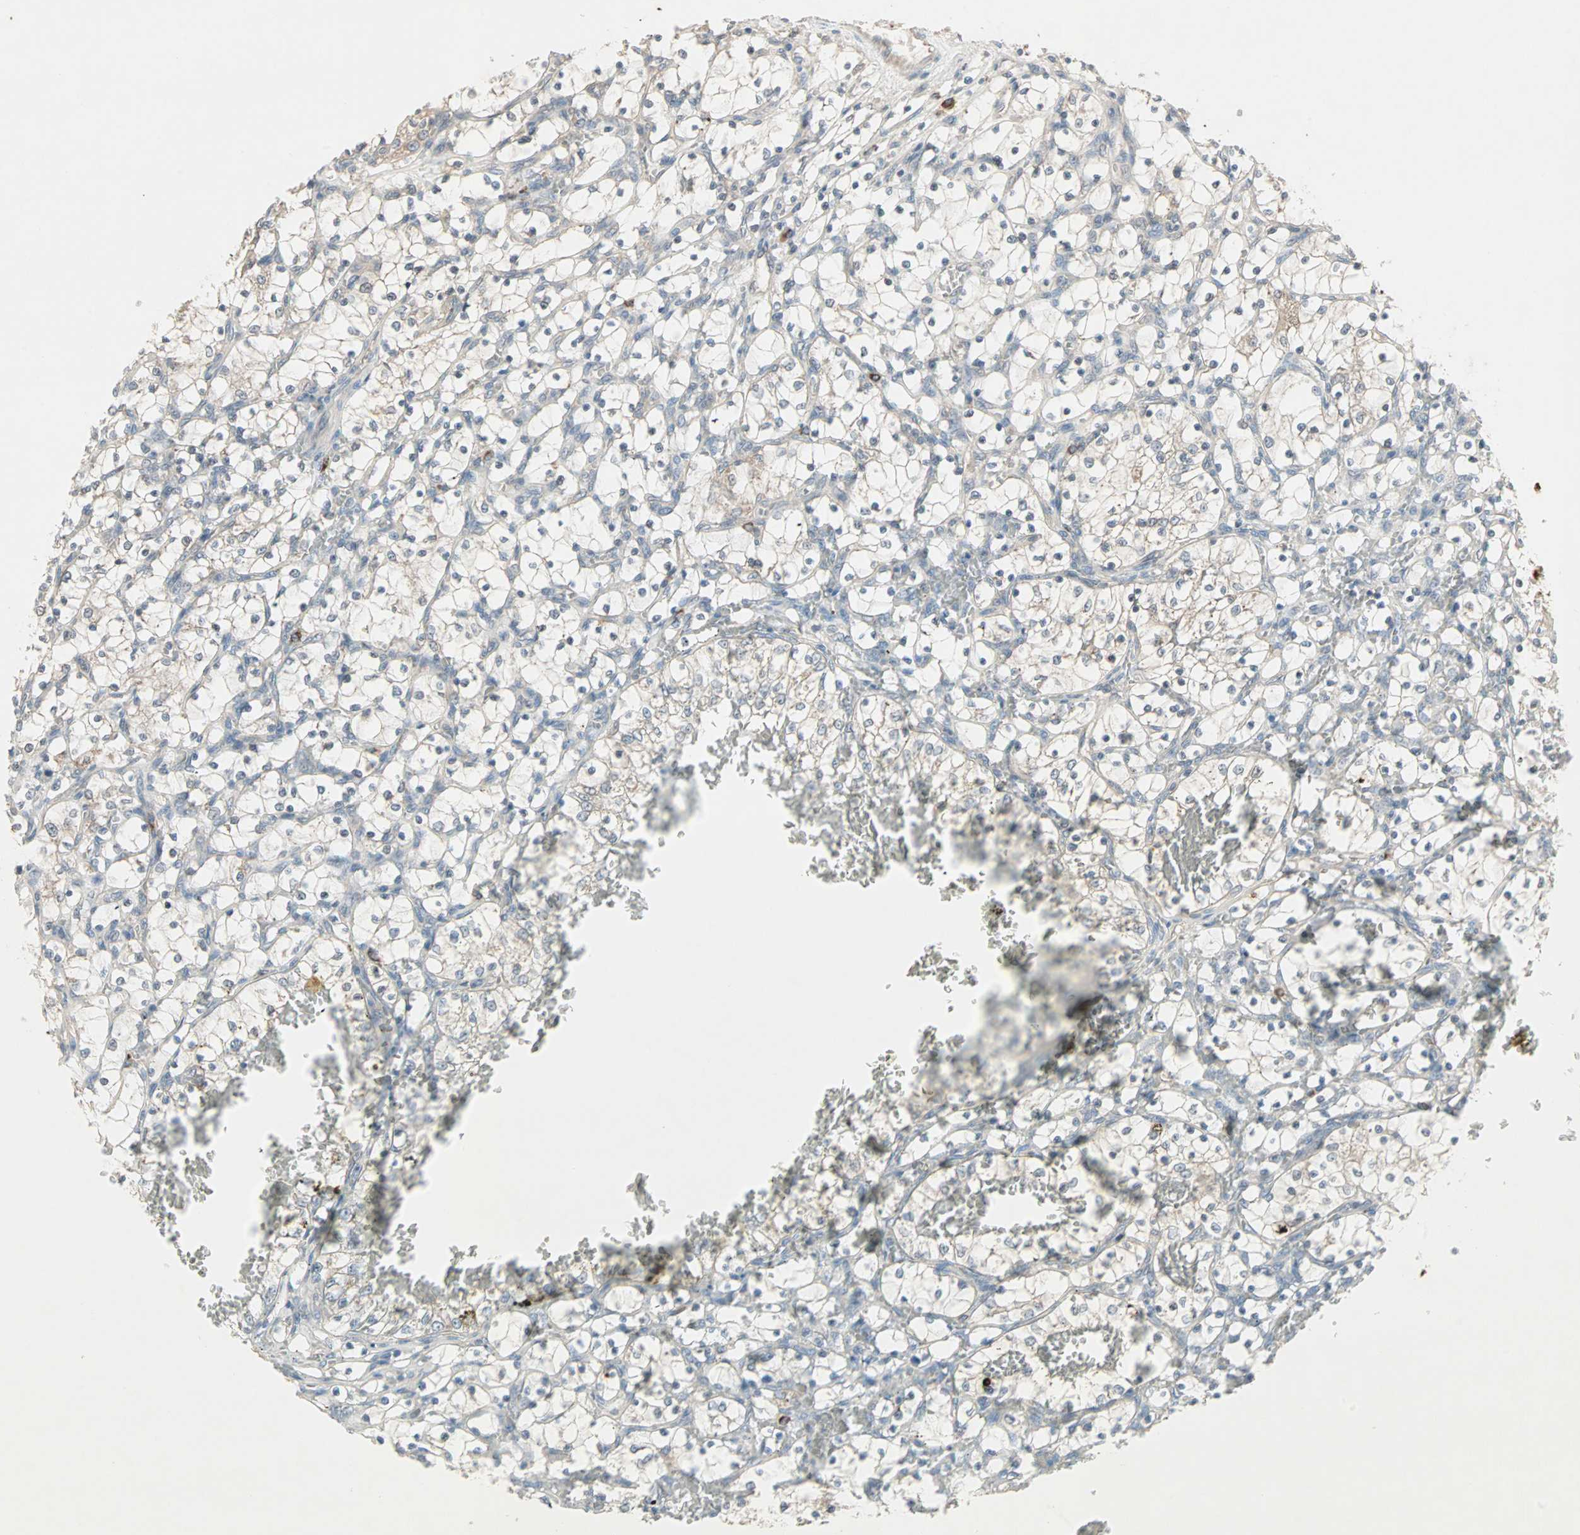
{"staining": {"intensity": "negative", "quantity": "none", "location": "none"}, "tissue": "renal cancer", "cell_type": "Tumor cells", "image_type": "cancer", "snomed": [{"axis": "morphology", "description": "Adenocarcinoma, NOS"}, {"axis": "topography", "description": "Kidney"}], "caption": "A high-resolution histopathology image shows IHC staining of adenocarcinoma (renal), which exhibits no significant expression in tumor cells. (DAB immunohistochemistry visualized using brightfield microscopy, high magnification).", "gene": "JMJD7-PLA2G4B", "patient": {"sex": "female", "age": 69}}